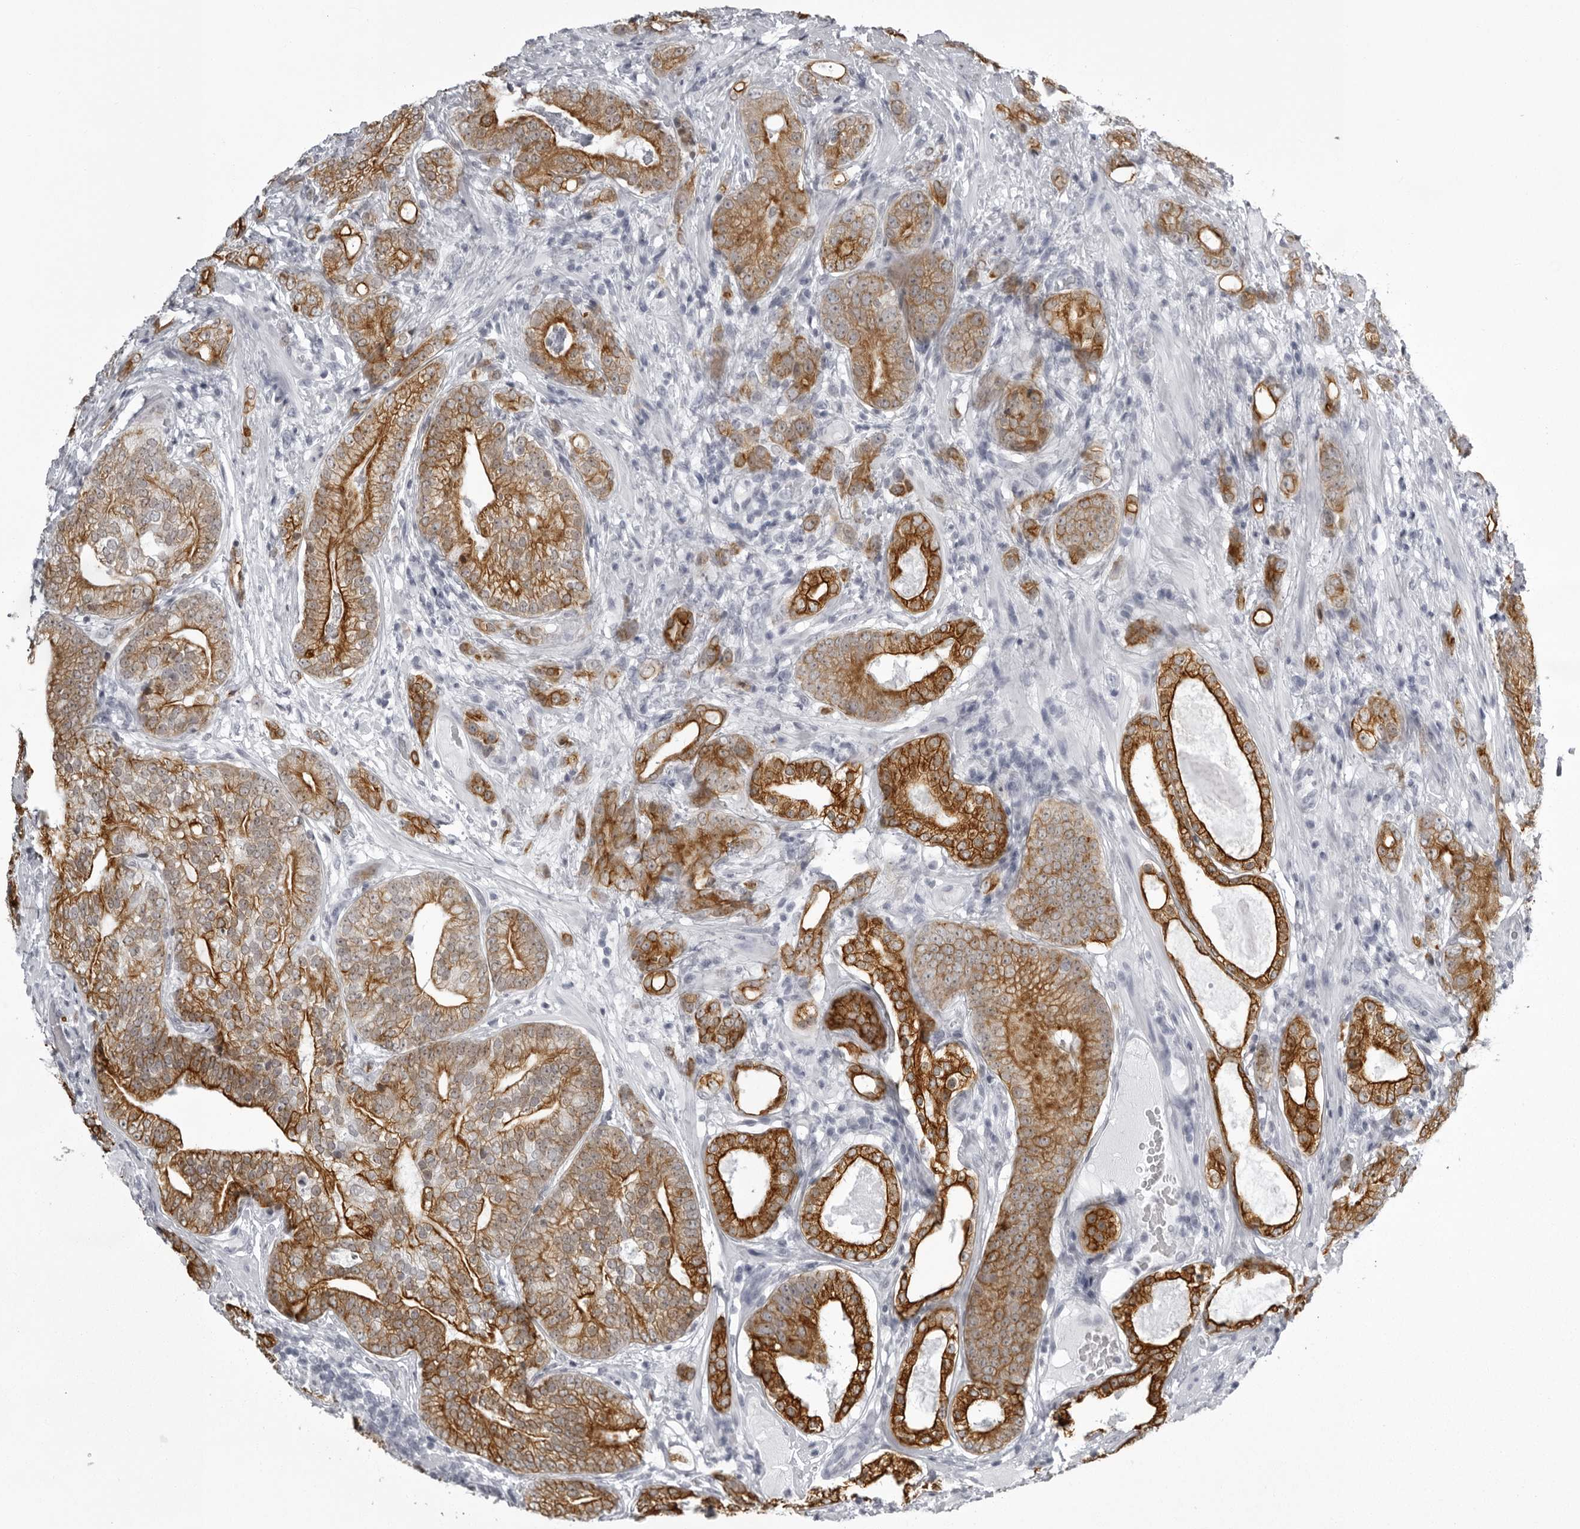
{"staining": {"intensity": "strong", "quantity": ">75%", "location": "cytoplasmic/membranous"}, "tissue": "prostate cancer", "cell_type": "Tumor cells", "image_type": "cancer", "snomed": [{"axis": "morphology", "description": "Adenocarcinoma, High grade"}, {"axis": "topography", "description": "Prostate"}], "caption": "Prostate high-grade adenocarcinoma stained with DAB (3,3'-diaminobenzidine) immunohistochemistry reveals high levels of strong cytoplasmic/membranous expression in approximately >75% of tumor cells.", "gene": "UROD", "patient": {"sex": "male", "age": 57}}